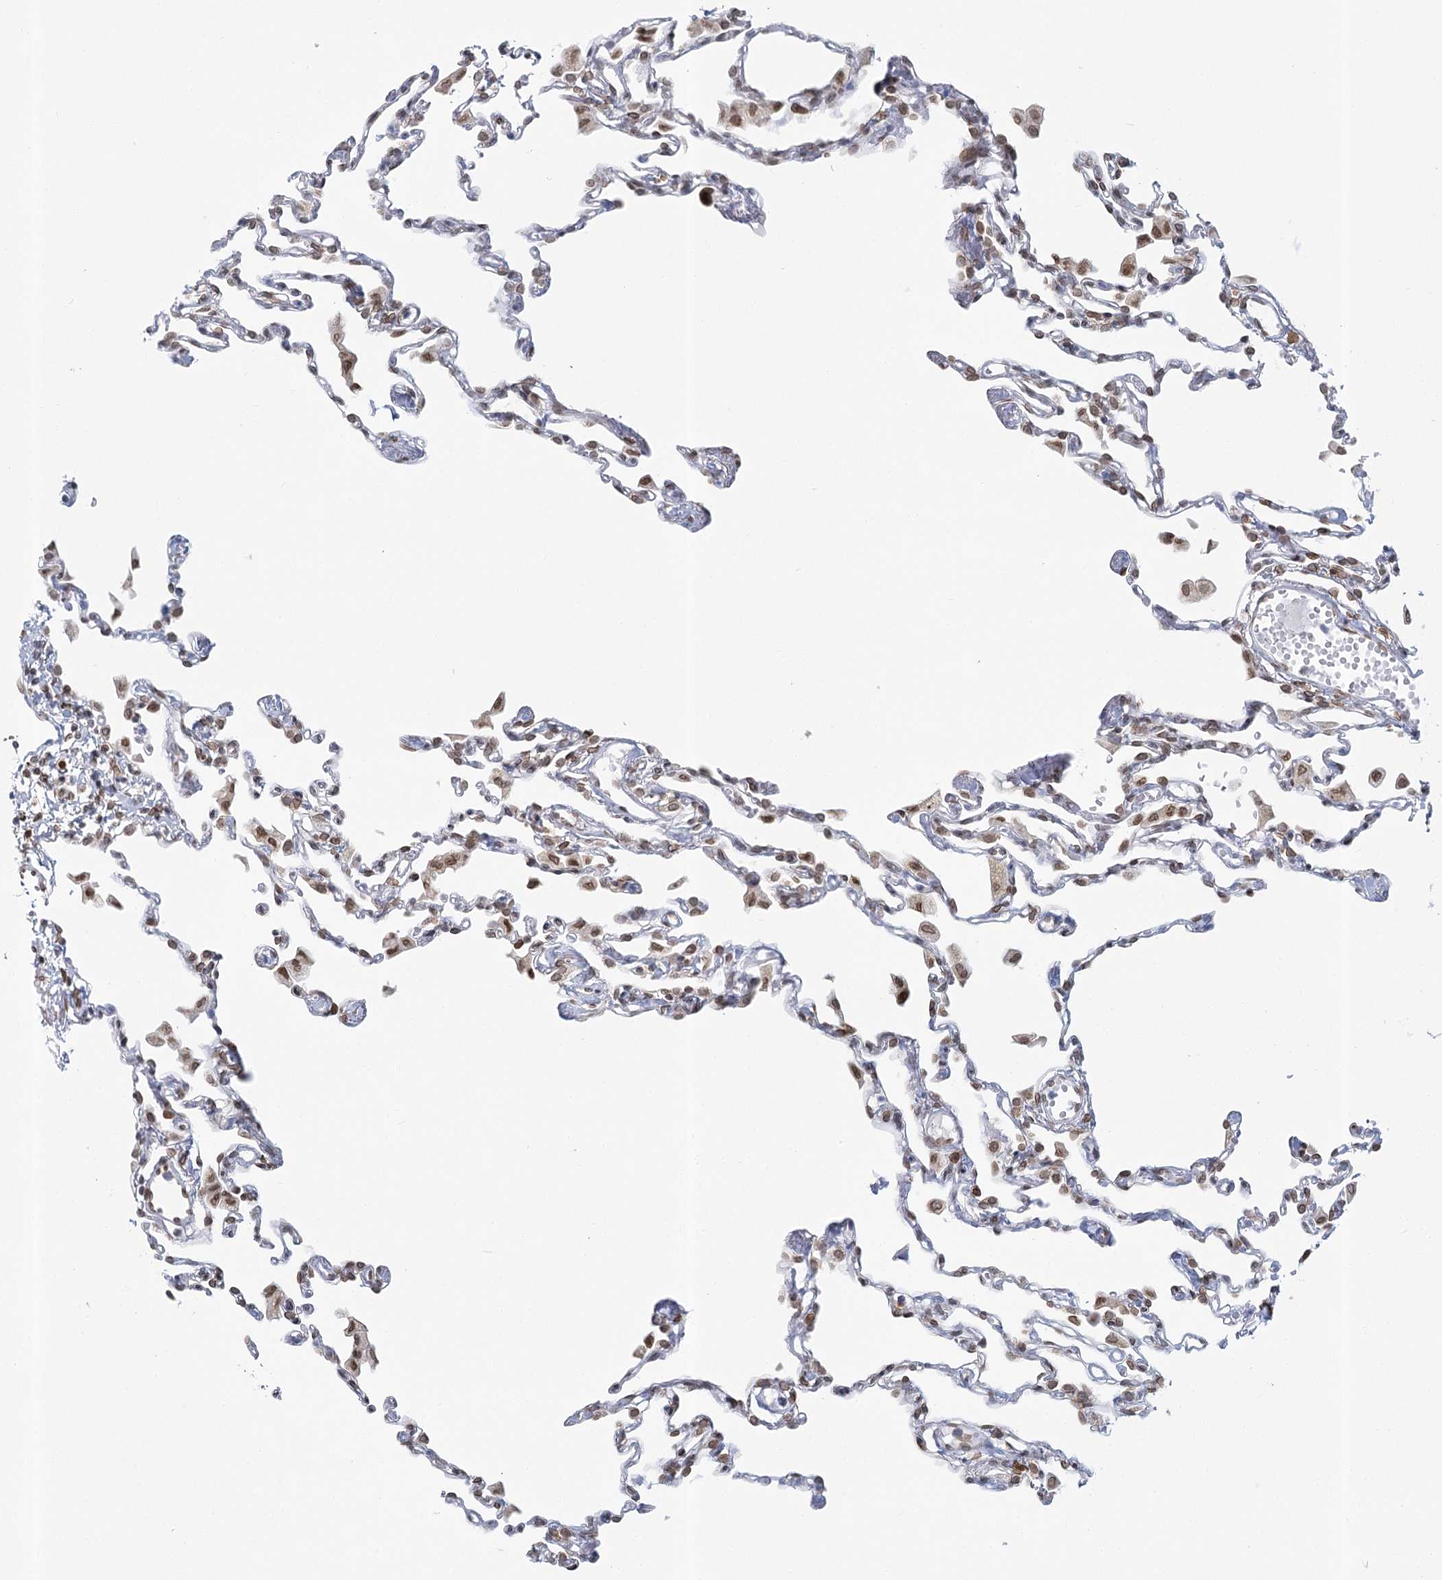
{"staining": {"intensity": "moderate", "quantity": "25%-75%", "location": "nuclear"}, "tissue": "lung", "cell_type": "Alveolar cells", "image_type": "normal", "snomed": [{"axis": "morphology", "description": "Normal tissue, NOS"}, {"axis": "topography", "description": "Lung"}], "caption": "Immunohistochemistry (DAB) staining of normal human lung reveals moderate nuclear protein expression in about 25%-75% of alveolar cells.", "gene": "VWA5A", "patient": {"sex": "female", "age": 49}}